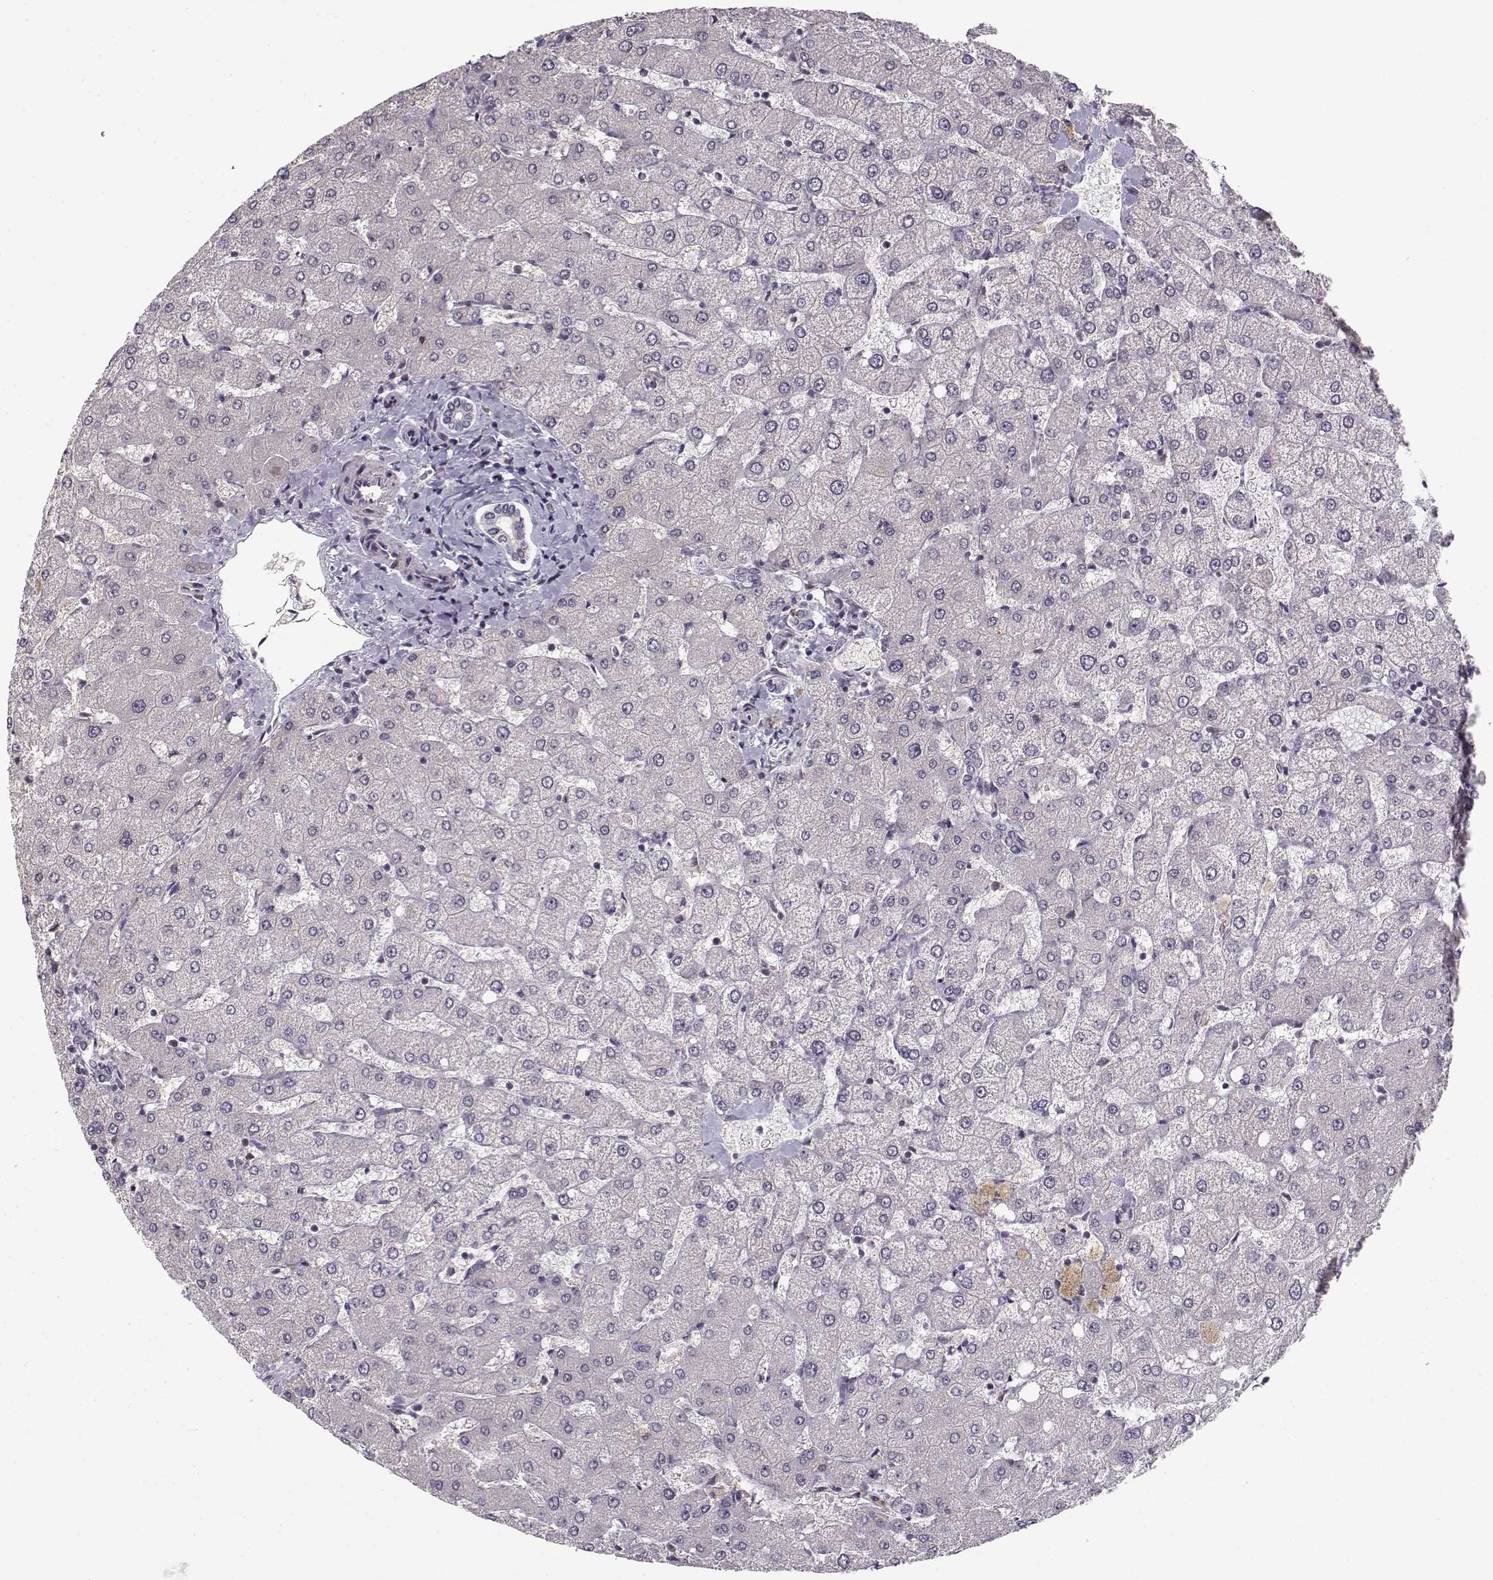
{"staining": {"intensity": "negative", "quantity": "none", "location": "none"}, "tissue": "liver", "cell_type": "Cholangiocytes", "image_type": "normal", "snomed": [{"axis": "morphology", "description": "Normal tissue, NOS"}, {"axis": "topography", "description": "Liver"}], "caption": "This is an IHC image of benign liver. There is no positivity in cholangiocytes.", "gene": "RGS9BP", "patient": {"sex": "female", "age": 54}}